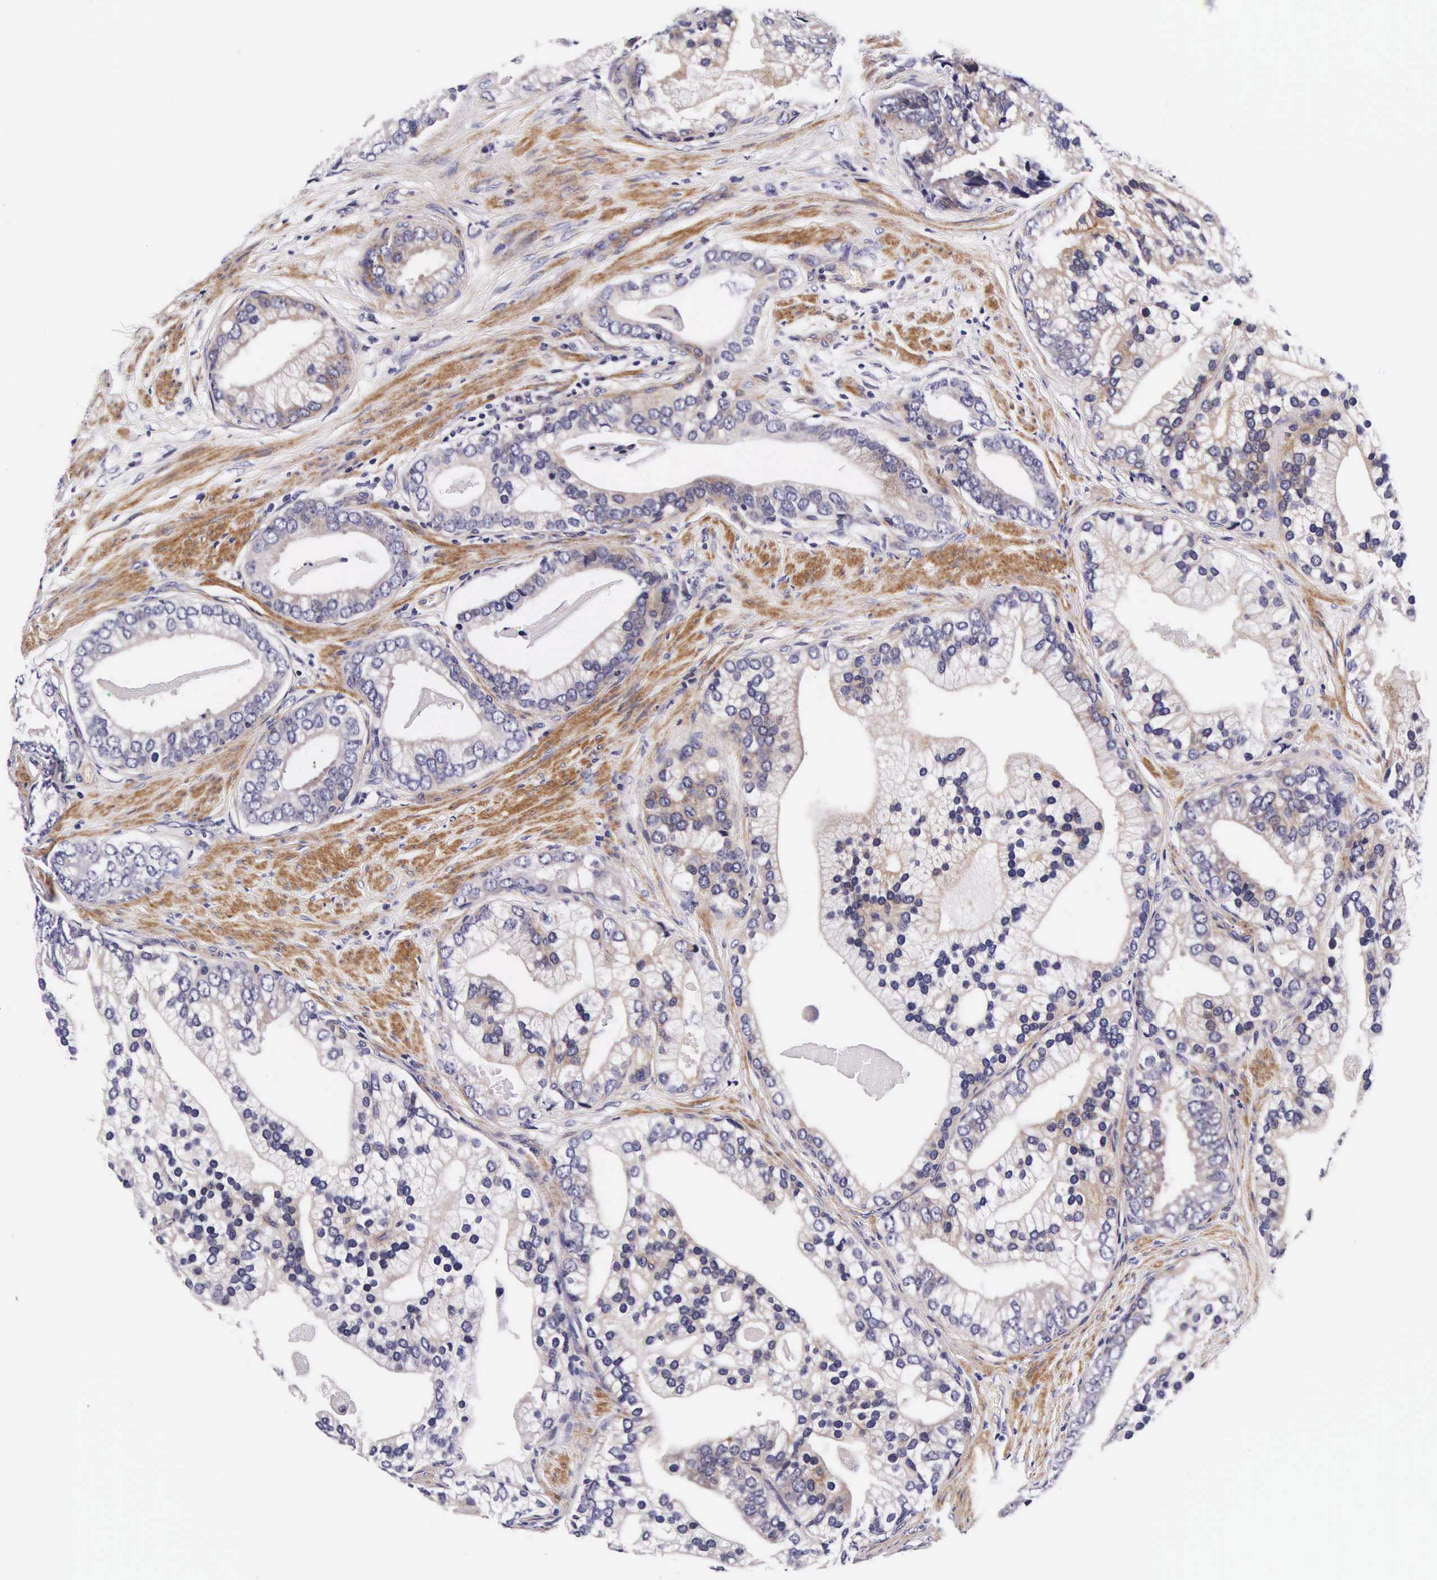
{"staining": {"intensity": "negative", "quantity": "none", "location": "none"}, "tissue": "prostate cancer", "cell_type": "Tumor cells", "image_type": "cancer", "snomed": [{"axis": "morphology", "description": "Adenocarcinoma, Medium grade"}, {"axis": "topography", "description": "Prostate"}], "caption": "IHC image of neoplastic tissue: human prostate cancer stained with DAB (3,3'-diaminobenzidine) reveals no significant protein expression in tumor cells. (Stains: DAB (3,3'-diaminobenzidine) immunohistochemistry (IHC) with hematoxylin counter stain, Microscopy: brightfield microscopy at high magnification).", "gene": "UPRT", "patient": {"sex": "male", "age": 65}}